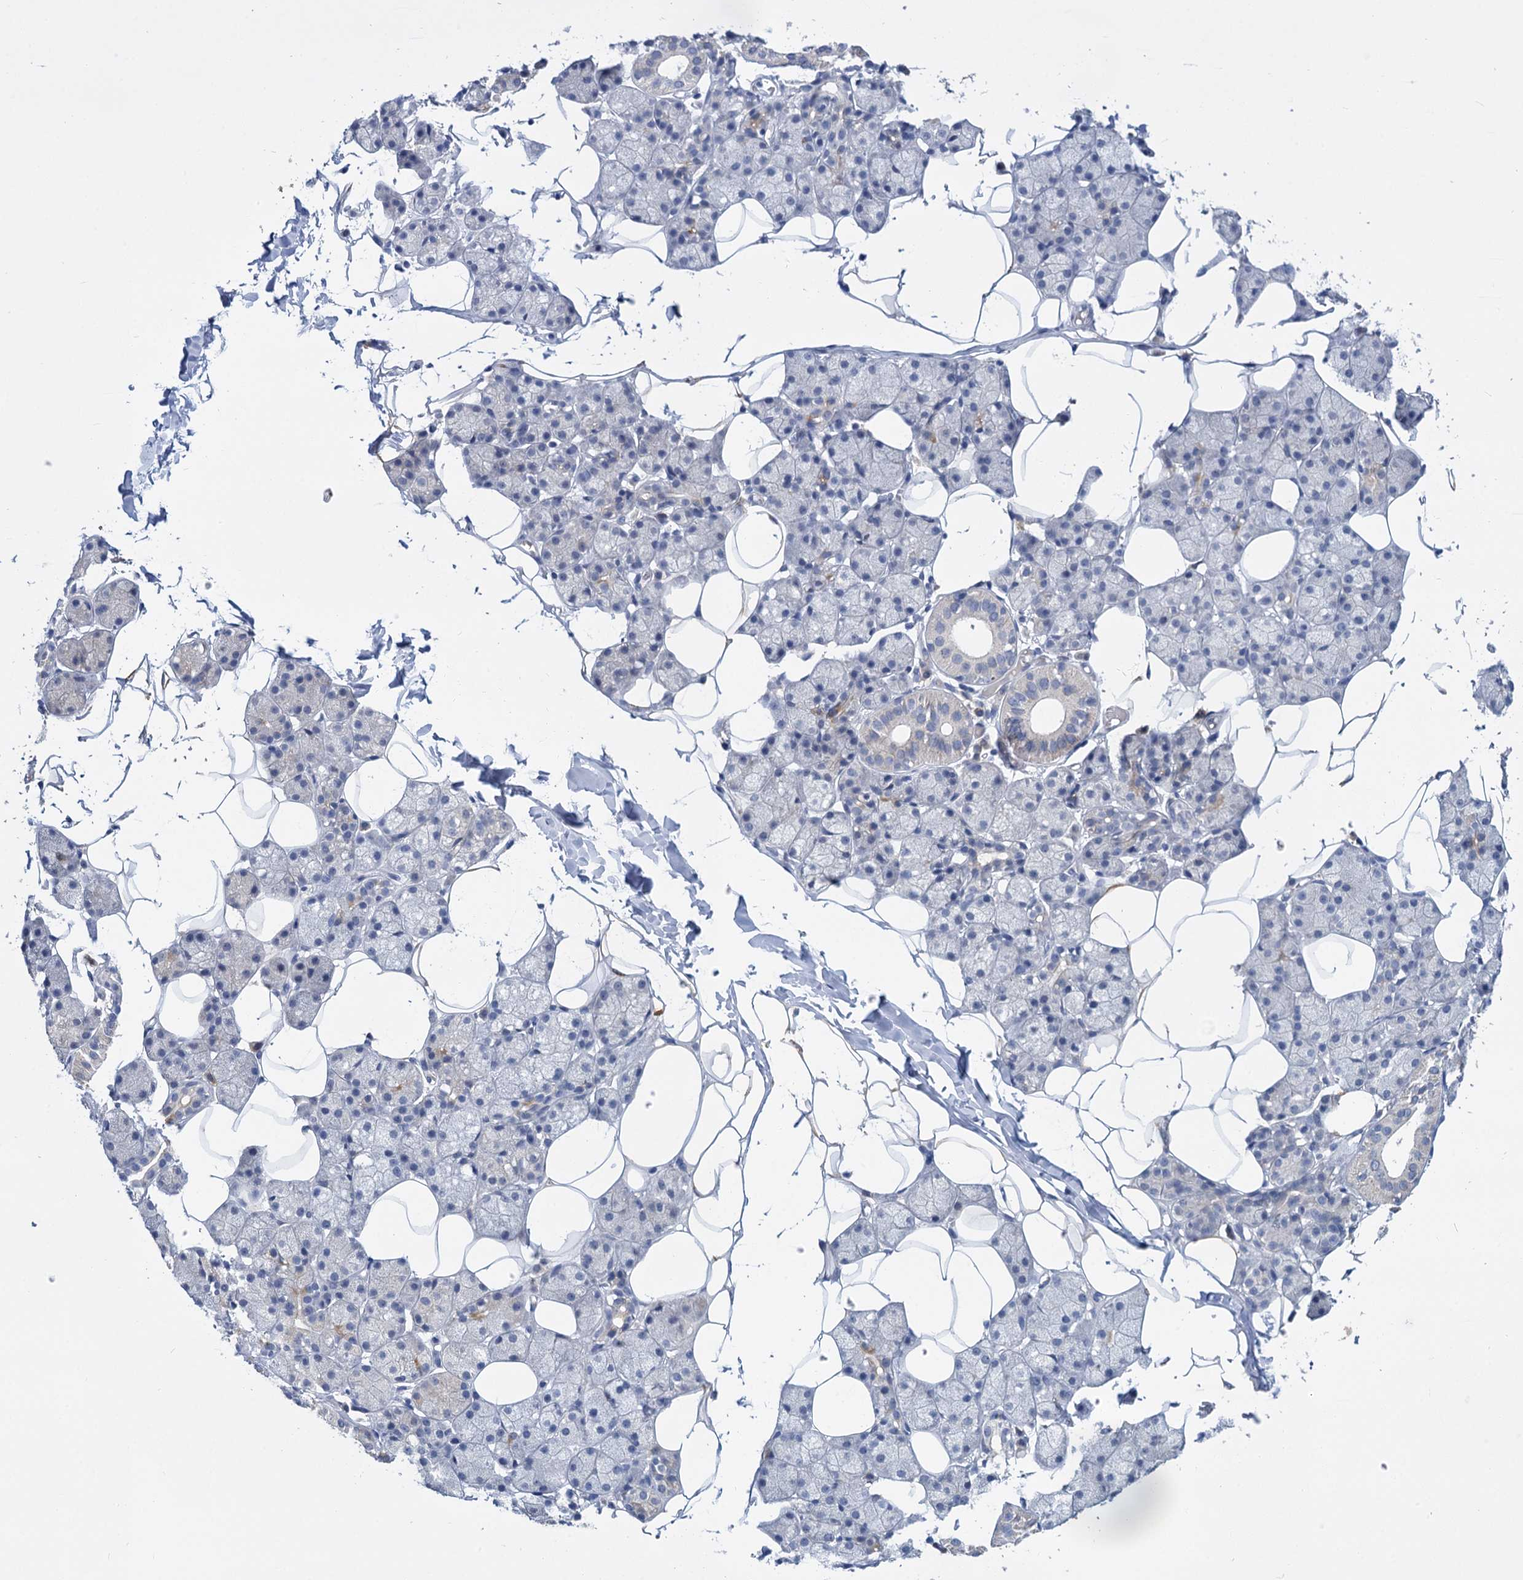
{"staining": {"intensity": "negative", "quantity": "none", "location": "none"}, "tissue": "salivary gland", "cell_type": "Glandular cells", "image_type": "normal", "snomed": [{"axis": "morphology", "description": "Normal tissue, NOS"}, {"axis": "topography", "description": "Salivary gland"}], "caption": "This image is of normal salivary gland stained with immunohistochemistry to label a protein in brown with the nuclei are counter-stained blue. There is no positivity in glandular cells.", "gene": "ANKRD42", "patient": {"sex": "female", "age": 33}}